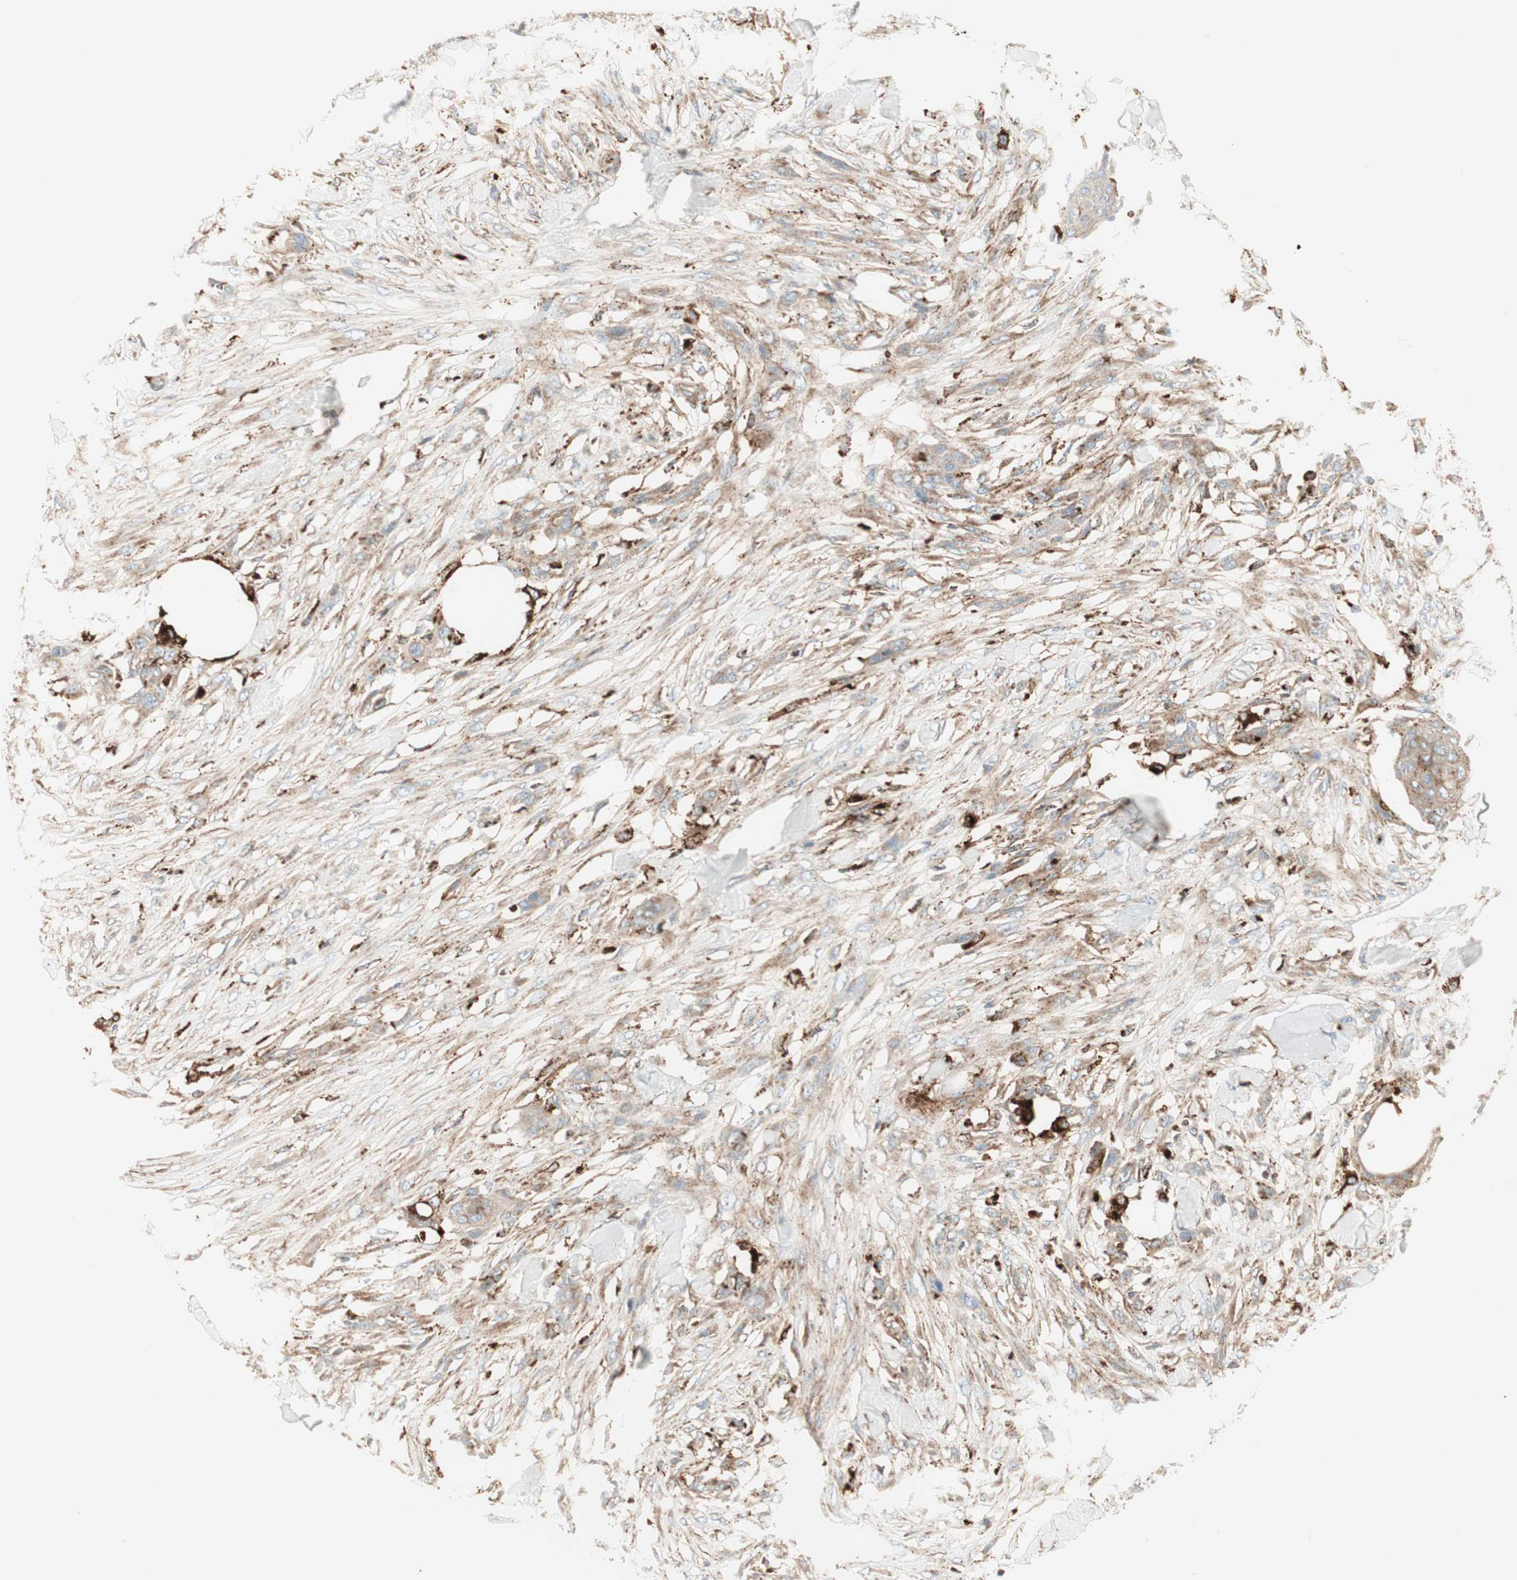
{"staining": {"intensity": "weak", "quantity": ">75%", "location": "cytoplasmic/membranous"}, "tissue": "skin cancer", "cell_type": "Tumor cells", "image_type": "cancer", "snomed": [{"axis": "morphology", "description": "Squamous cell carcinoma, NOS"}, {"axis": "topography", "description": "Skin"}], "caption": "A photomicrograph of human skin squamous cell carcinoma stained for a protein exhibits weak cytoplasmic/membranous brown staining in tumor cells. (brown staining indicates protein expression, while blue staining denotes nuclei).", "gene": "ATP6V1G1", "patient": {"sex": "female", "age": 59}}